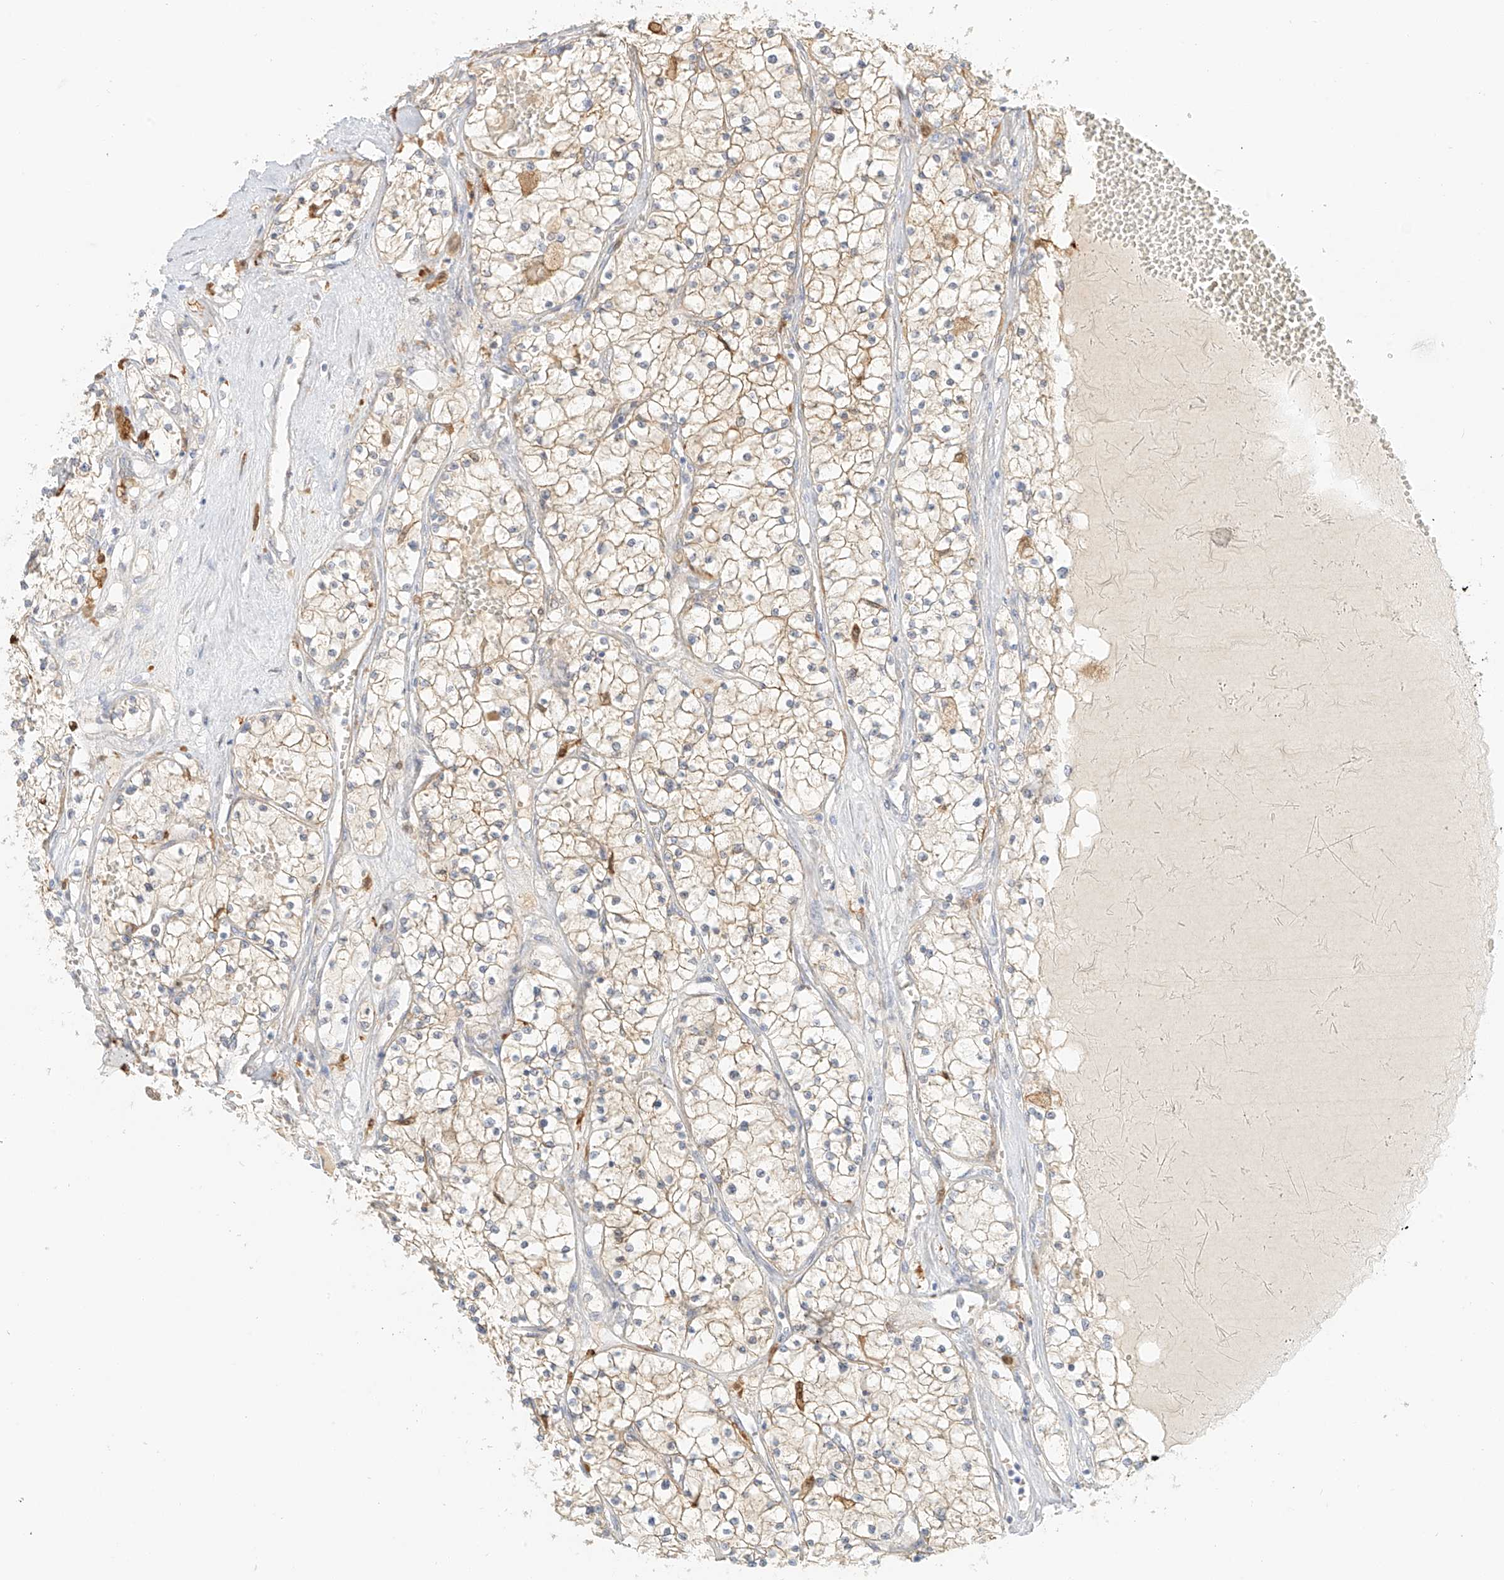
{"staining": {"intensity": "weak", "quantity": ">75%", "location": "cytoplasmic/membranous"}, "tissue": "renal cancer", "cell_type": "Tumor cells", "image_type": "cancer", "snomed": [{"axis": "morphology", "description": "Normal tissue, NOS"}, {"axis": "morphology", "description": "Adenocarcinoma, NOS"}, {"axis": "topography", "description": "Kidney"}], "caption": "This image exhibits renal cancer (adenocarcinoma) stained with immunohistochemistry (IHC) to label a protein in brown. The cytoplasmic/membranous of tumor cells show weak positivity for the protein. Nuclei are counter-stained blue.", "gene": "UPK1B", "patient": {"sex": "male", "age": 68}}